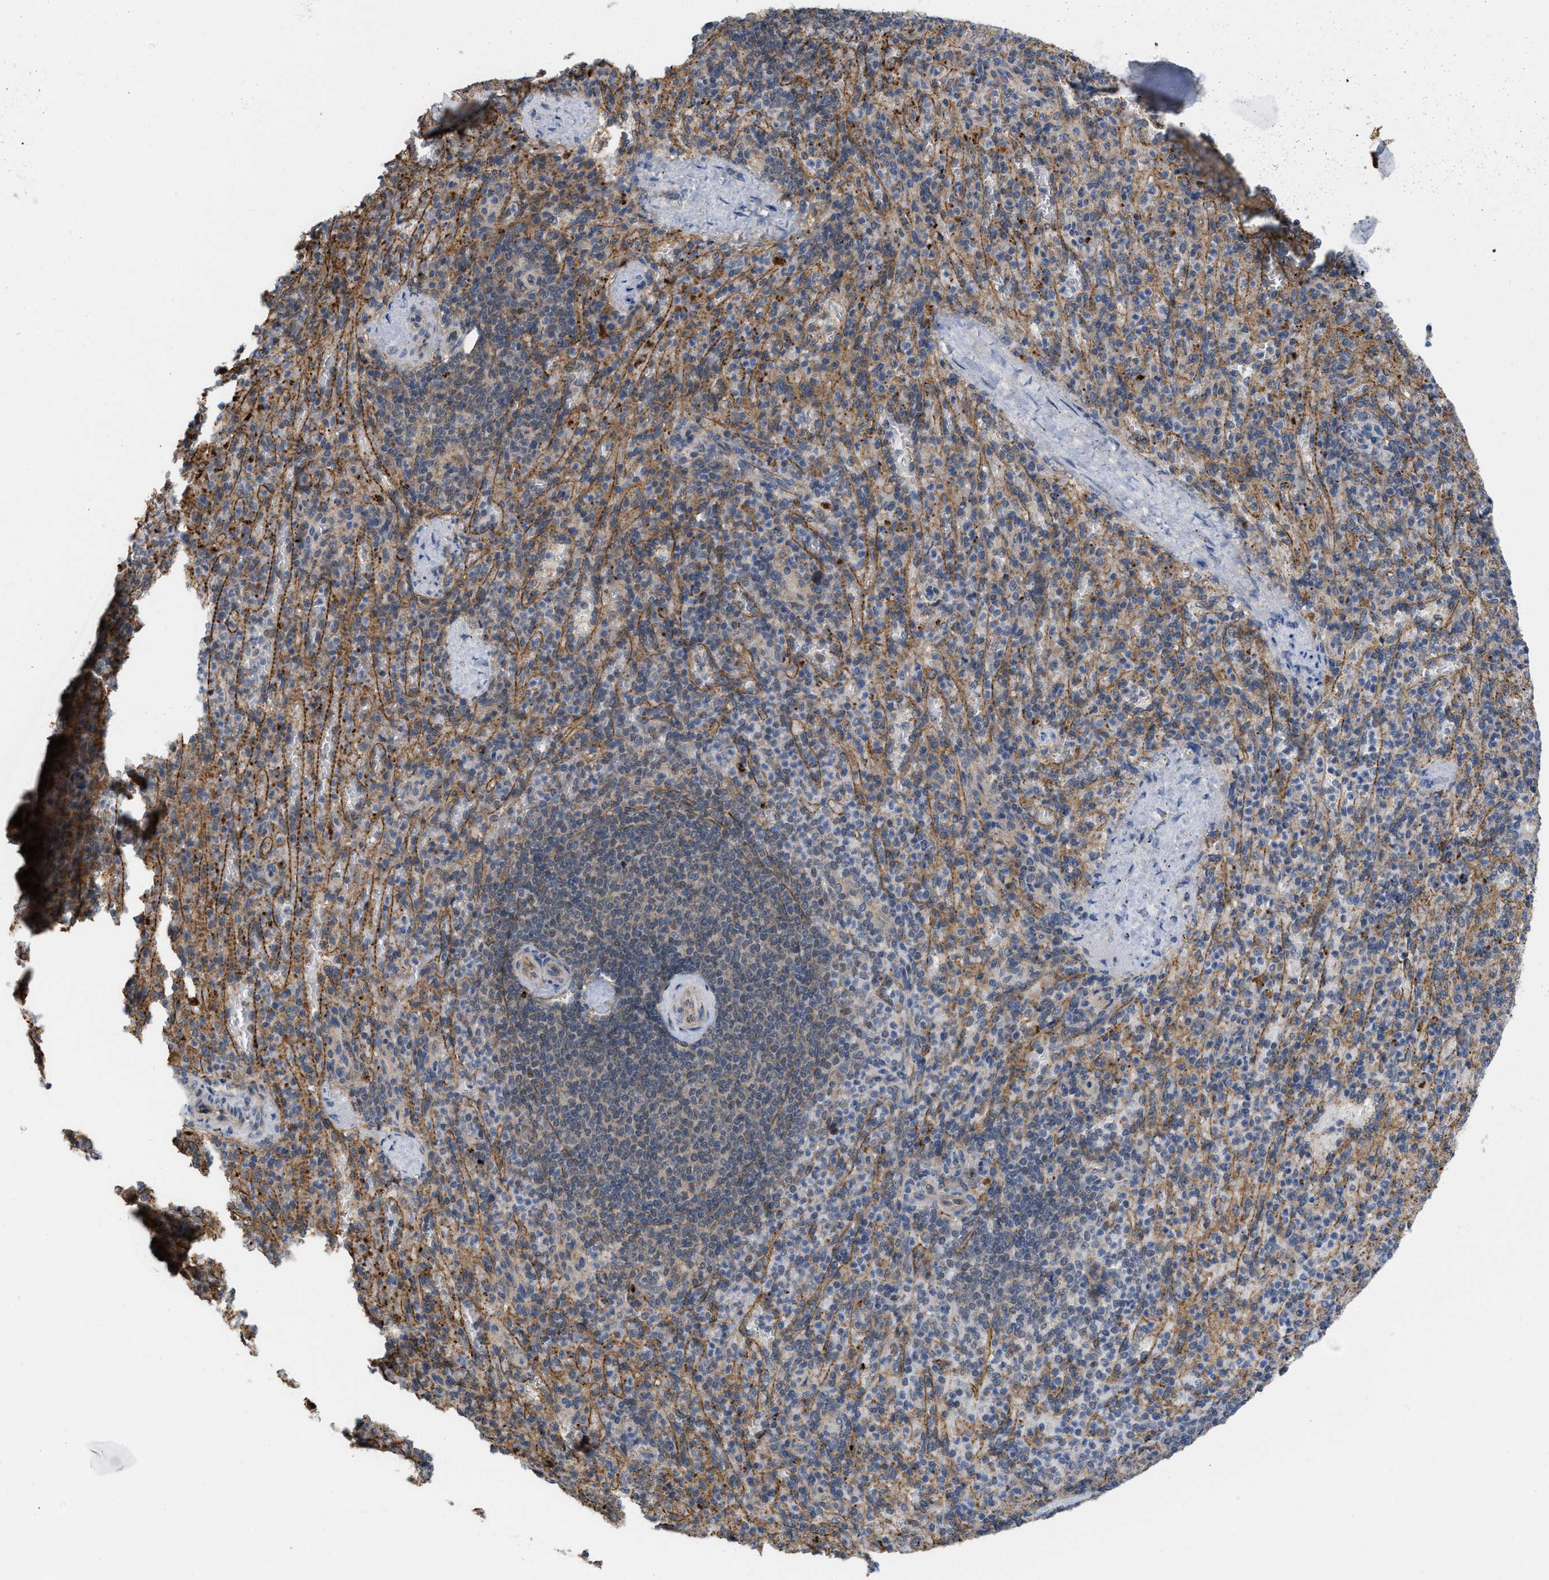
{"staining": {"intensity": "negative", "quantity": "none", "location": "none"}, "tissue": "spleen", "cell_type": "Cells in red pulp", "image_type": "normal", "snomed": [{"axis": "morphology", "description": "Normal tissue, NOS"}, {"axis": "topography", "description": "Spleen"}], "caption": "Micrograph shows no protein expression in cells in red pulp of unremarkable spleen.", "gene": "NAPEPLD", "patient": {"sex": "female", "age": 74}}